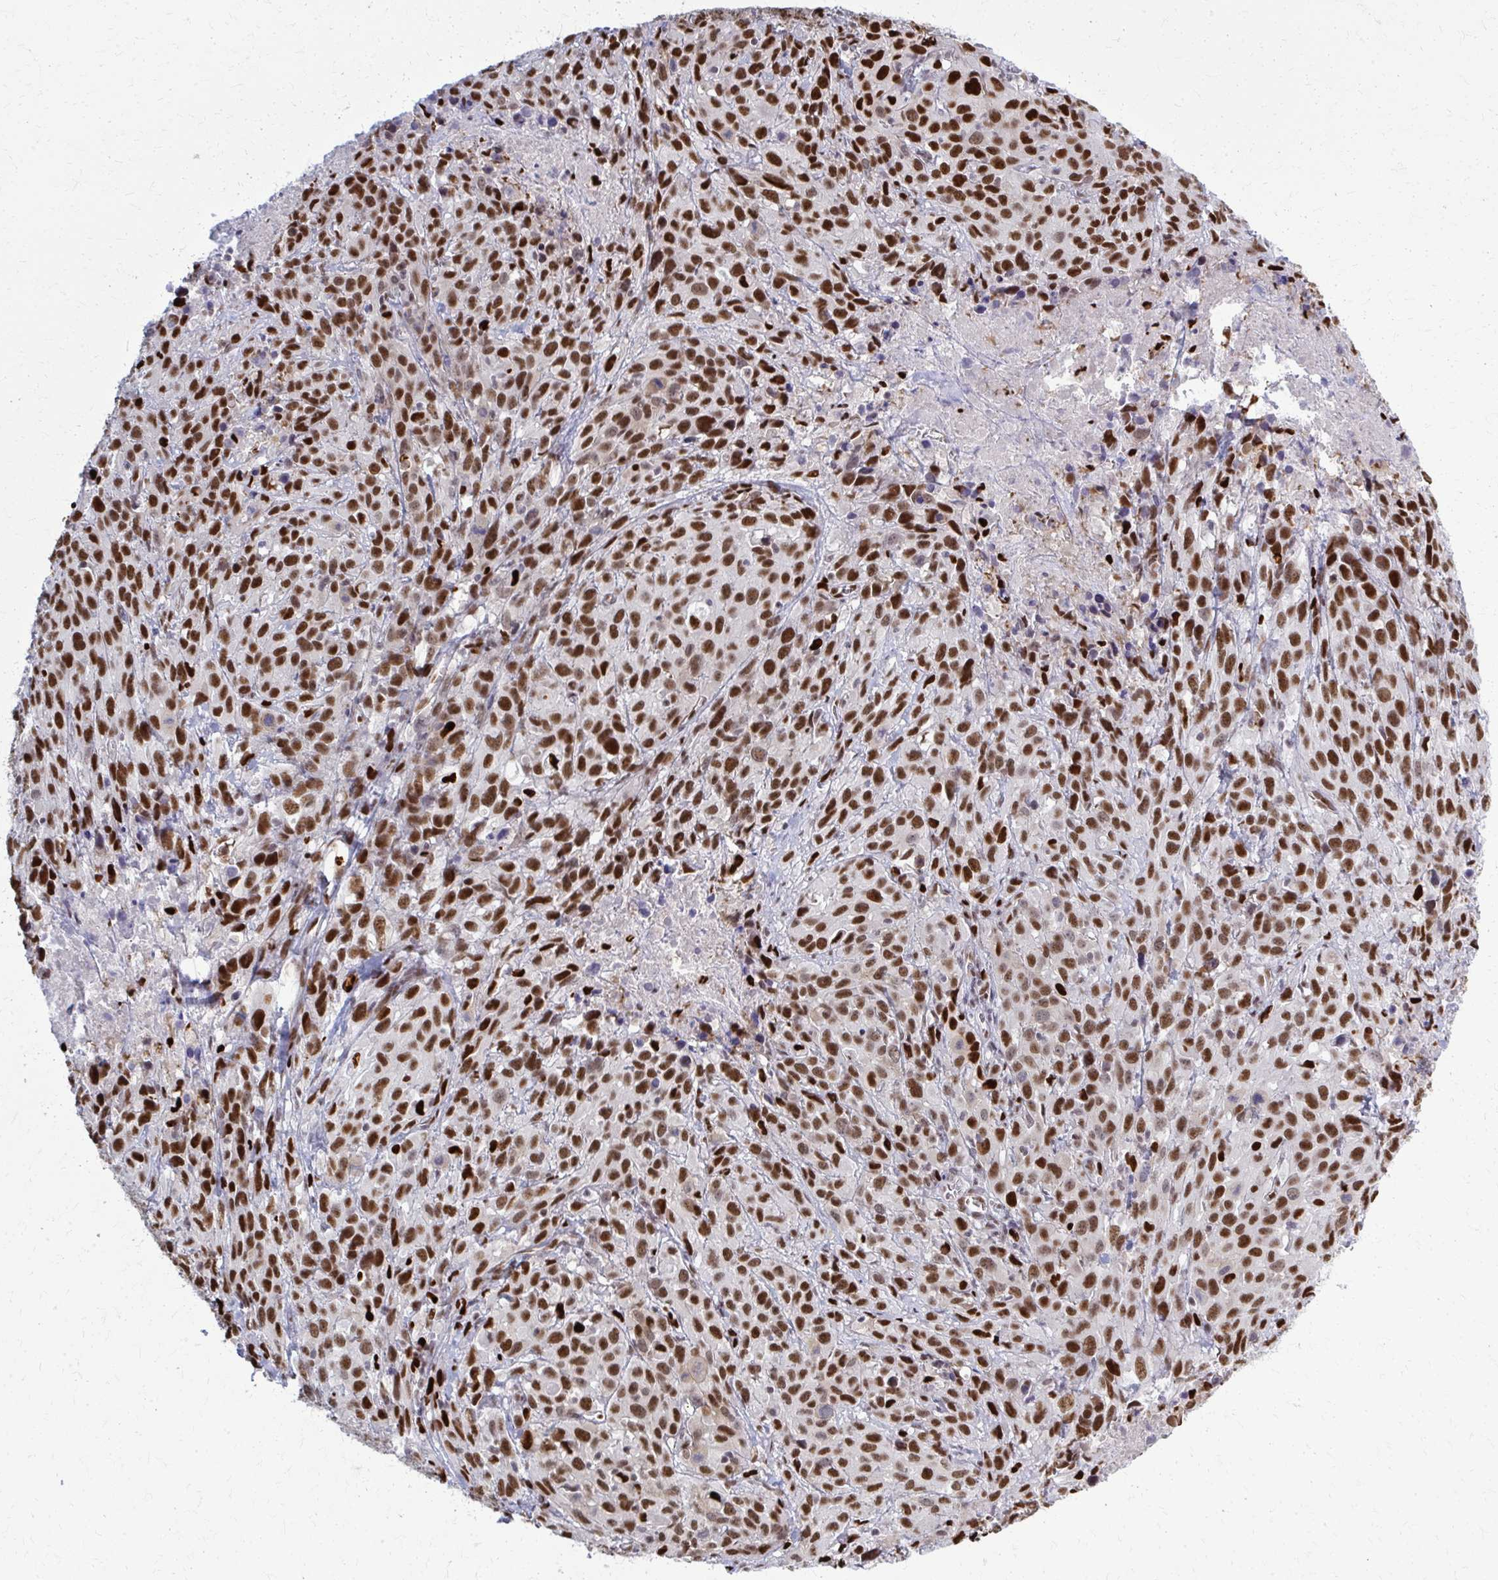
{"staining": {"intensity": "strong", "quantity": ">75%", "location": "cytoplasmic/membranous,nuclear"}, "tissue": "cervical cancer", "cell_type": "Tumor cells", "image_type": "cancer", "snomed": [{"axis": "morphology", "description": "Normal tissue, NOS"}, {"axis": "morphology", "description": "Squamous cell carcinoma, NOS"}, {"axis": "topography", "description": "Cervix"}], "caption": "Cervical squamous cell carcinoma stained with a brown dye shows strong cytoplasmic/membranous and nuclear positive positivity in about >75% of tumor cells.", "gene": "ZNF559", "patient": {"sex": "female", "age": 51}}